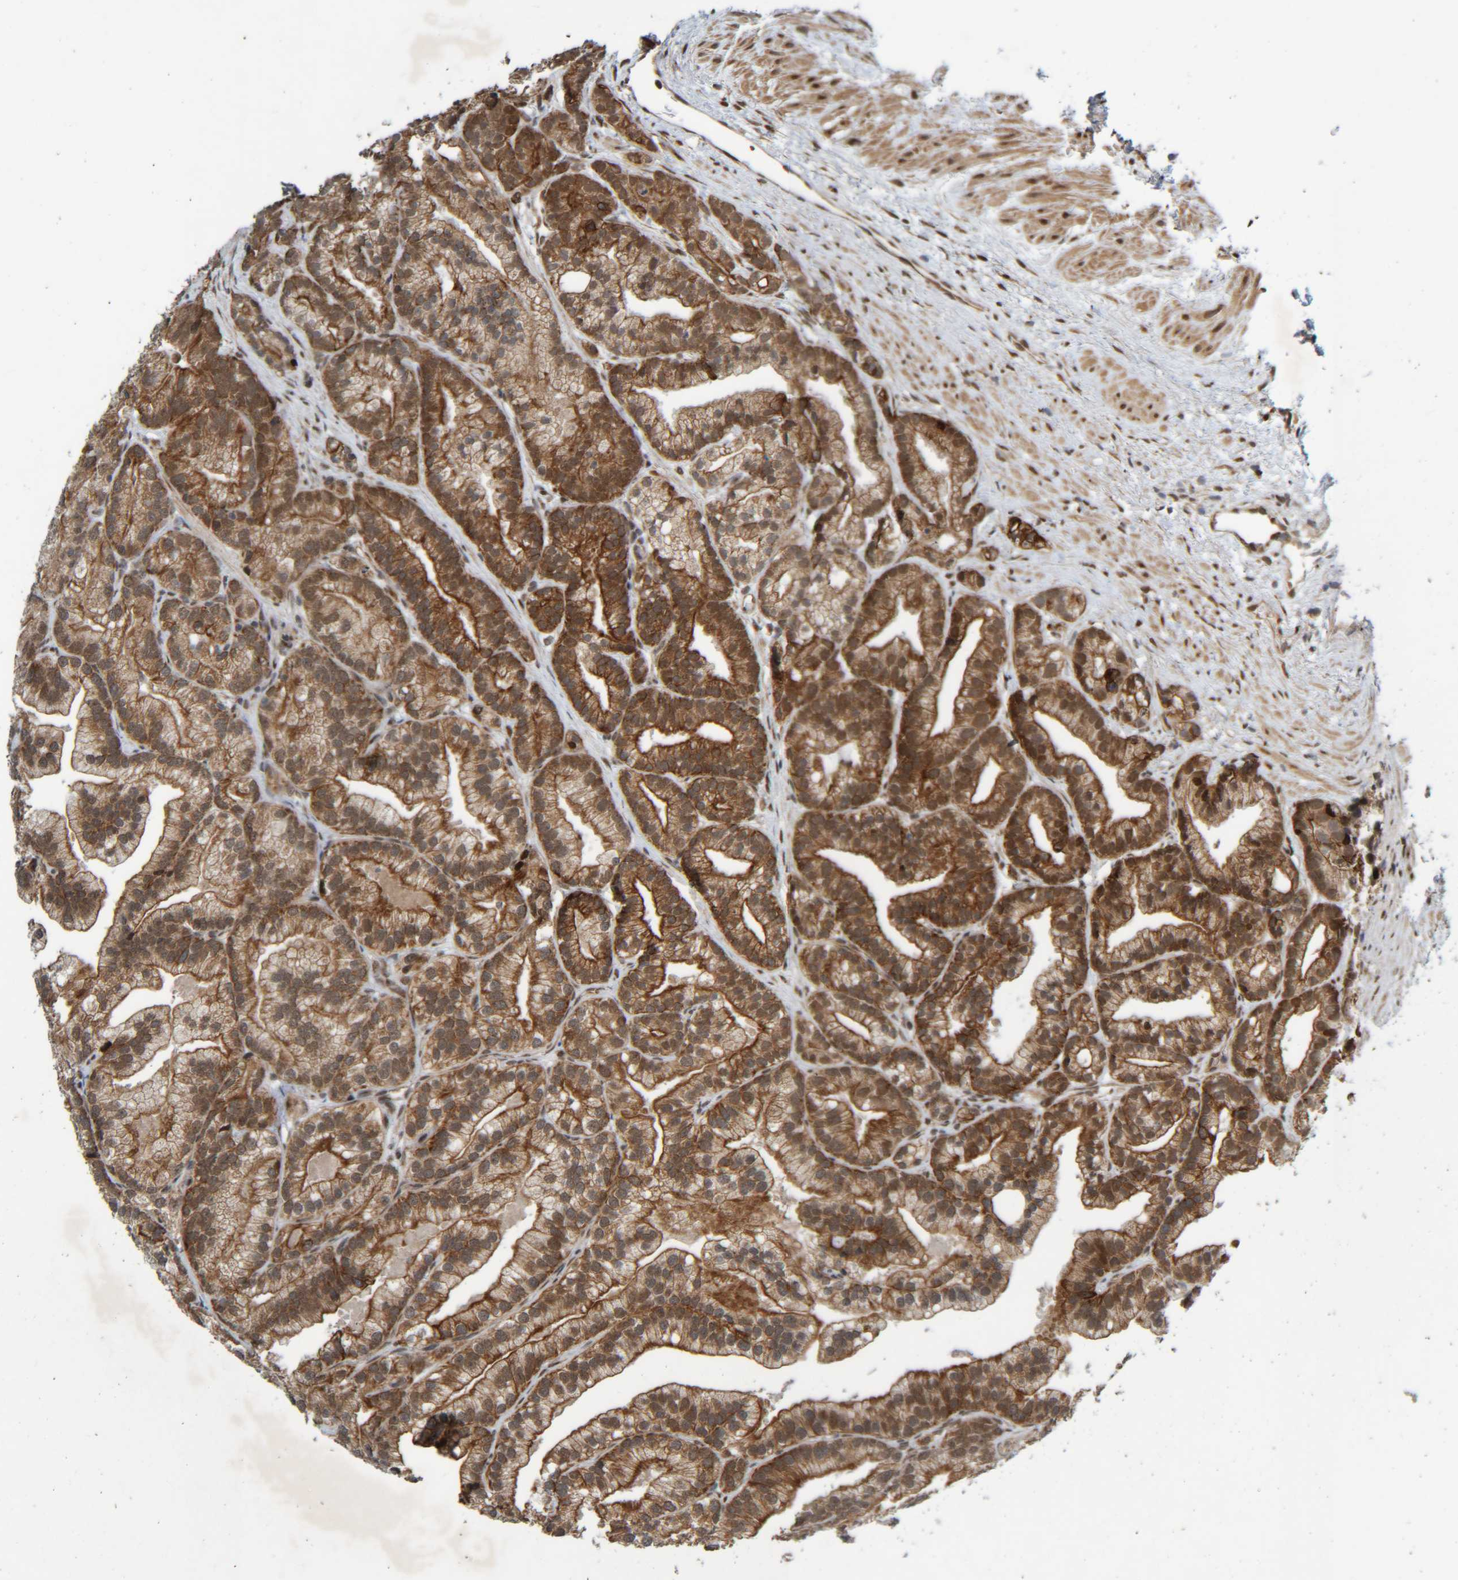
{"staining": {"intensity": "strong", "quantity": ">75%", "location": "cytoplasmic/membranous"}, "tissue": "prostate cancer", "cell_type": "Tumor cells", "image_type": "cancer", "snomed": [{"axis": "morphology", "description": "Adenocarcinoma, Low grade"}, {"axis": "topography", "description": "Prostate"}], "caption": "Strong cytoplasmic/membranous staining is appreciated in about >75% of tumor cells in adenocarcinoma (low-grade) (prostate).", "gene": "CCDC57", "patient": {"sex": "male", "age": 89}}